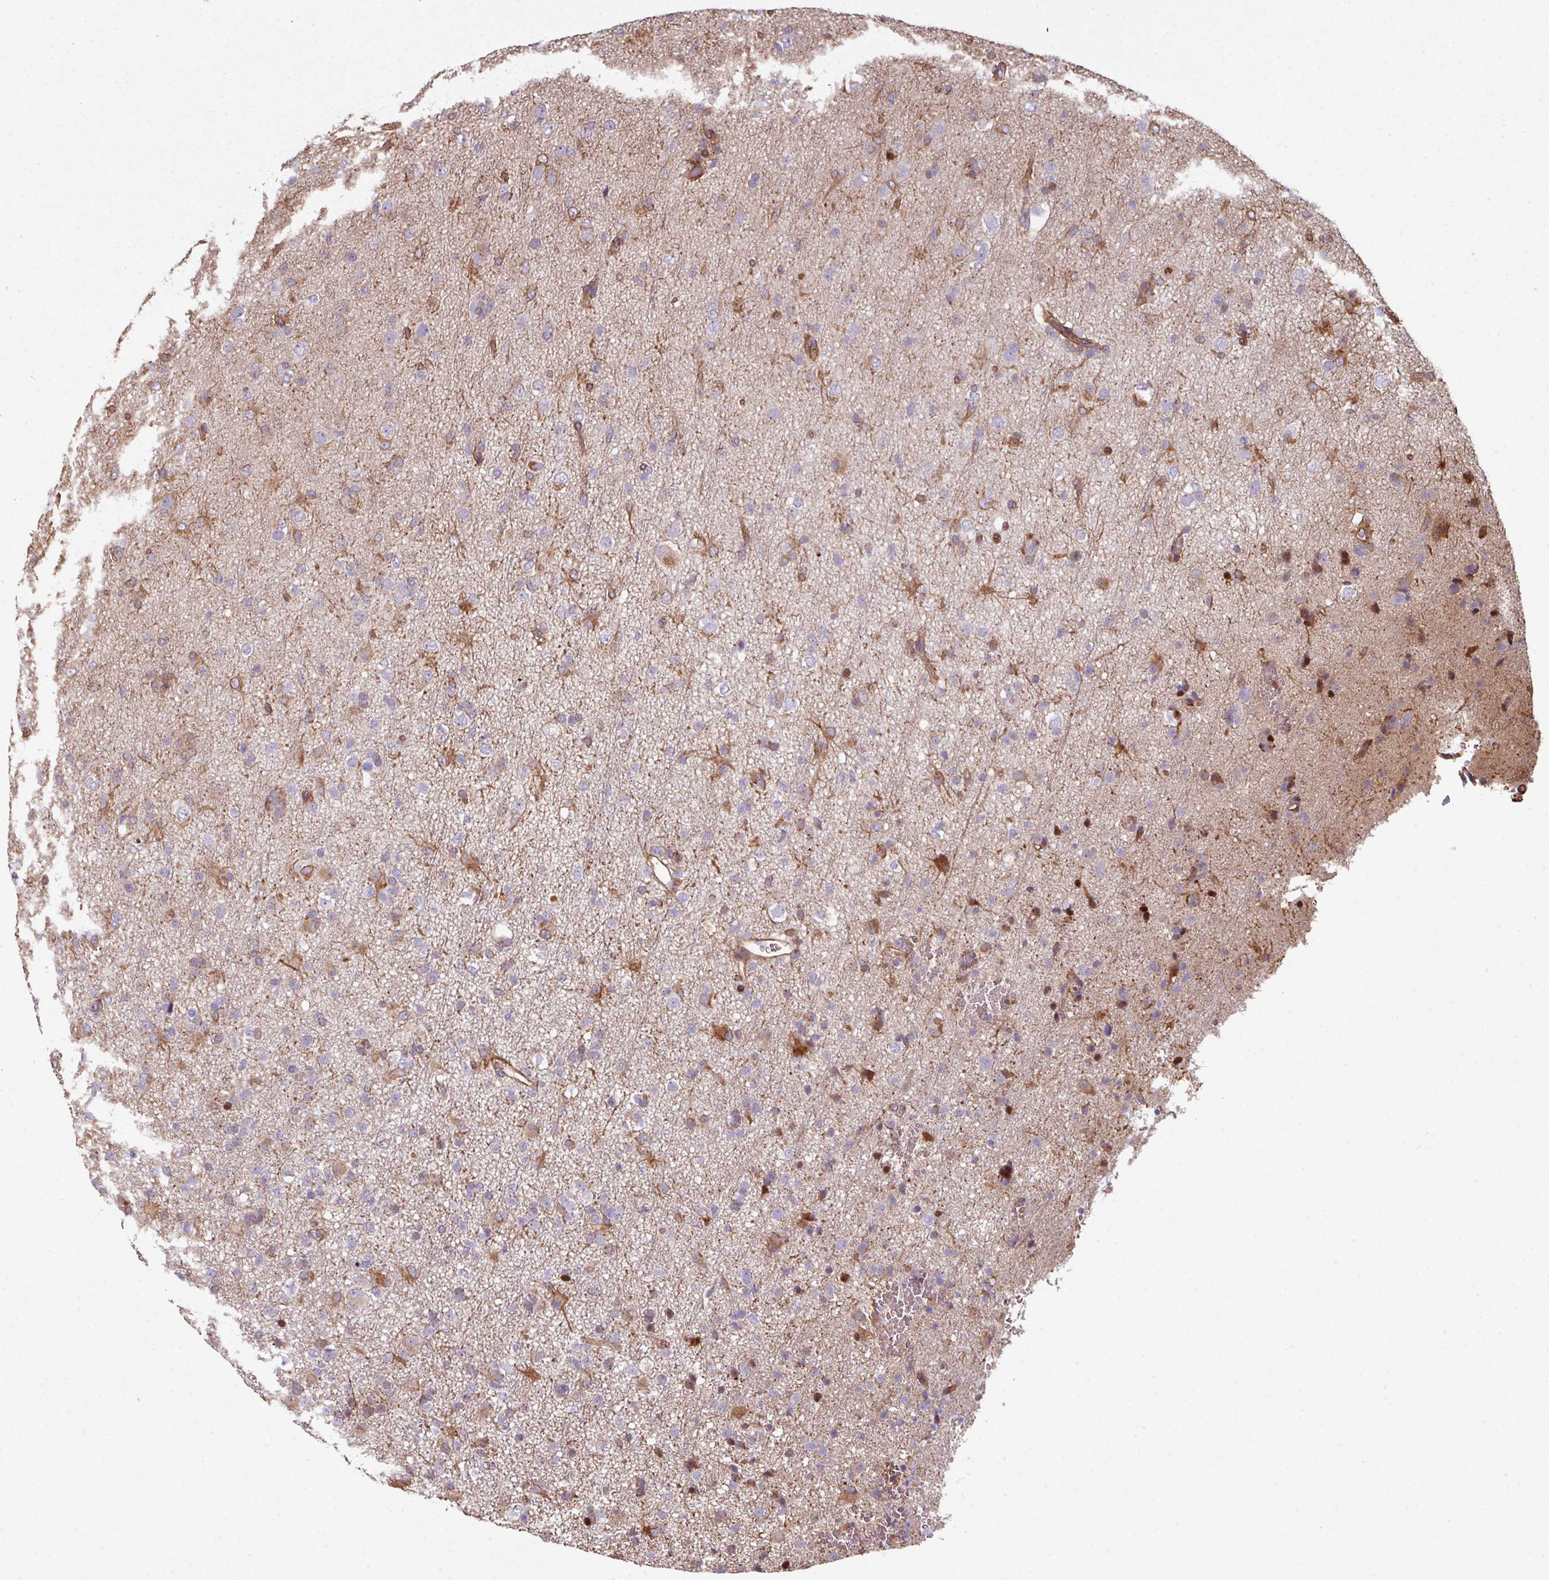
{"staining": {"intensity": "moderate", "quantity": "<25%", "location": "cytoplasmic/membranous"}, "tissue": "glioma", "cell_type": "Tumor cells", "image_type": "cancer", "snomed": [{"axis": "morphology", "description": "Glioma, malignant, Low grade"}, {"axis": "topography", "description": "Brain"}], "caption": "Immunohistochemical staining of human low-grade glioma (malignant) displays low levels of moderate cytoplasmic/membranous protein expression in about <25% of tumor cells.", "gene": "ANO9", "patient": {"sex": "male", "age": 65}}